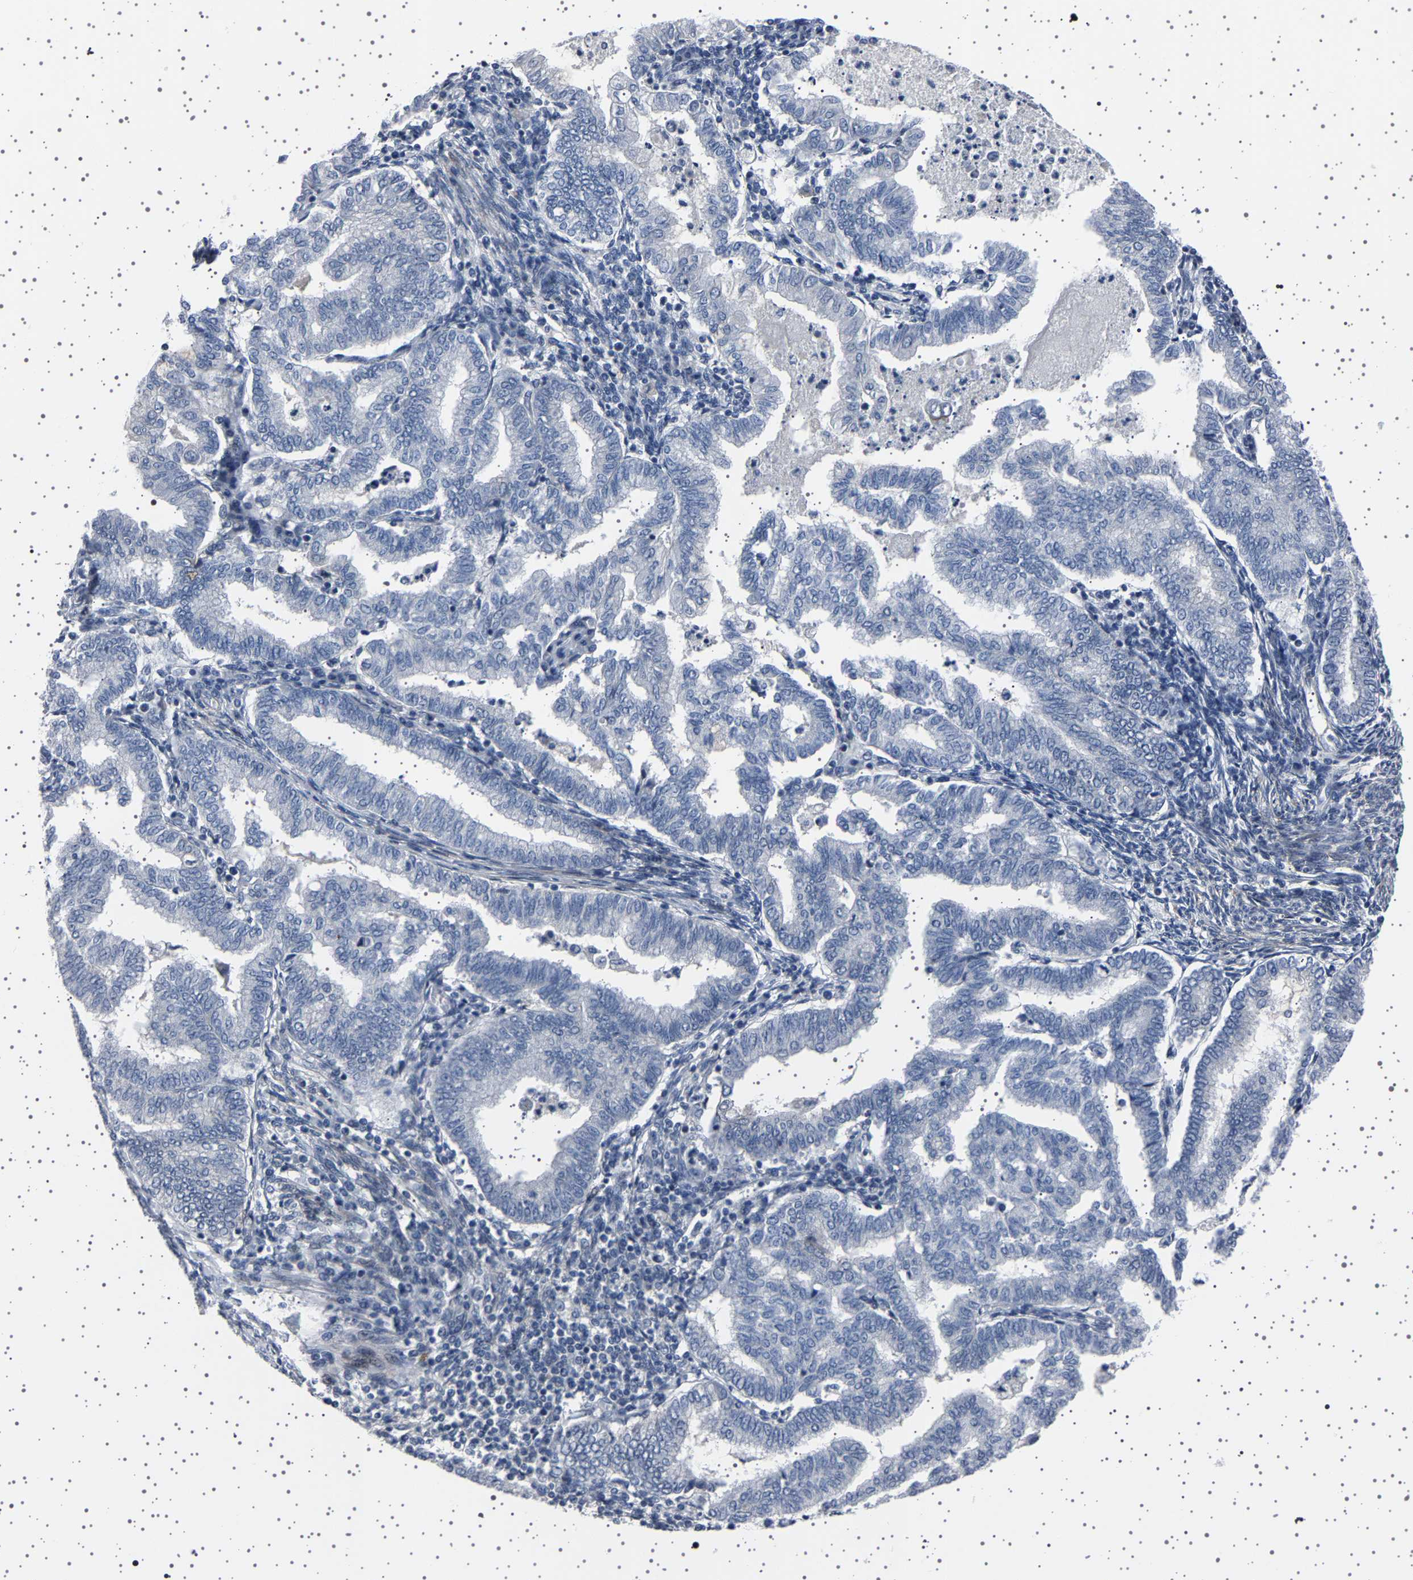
{"staining": {"intensity": "negative", "quantity": "none", "location": "none"}, "tissue": "endometrial cancer", "cell_type": "Tumor cells", "image_type": "cancer", "snomed": [{"axis": "morphology", "description": "Polyp, NOS"}, {"axis": "morphology", "description": "Adenocarcinoma, NOS"}, {"axis": "morphology", "description": "Adenoma, NOS"}, {"axis": "topography", "description": "Endometrium"}], "caption": "IHC image of adenoma (endometrial) stained for a protein (brown), which displays no staining in tumor cells.", "gene": "PAK5", "patient": {"sex": "female", "age": 79}}